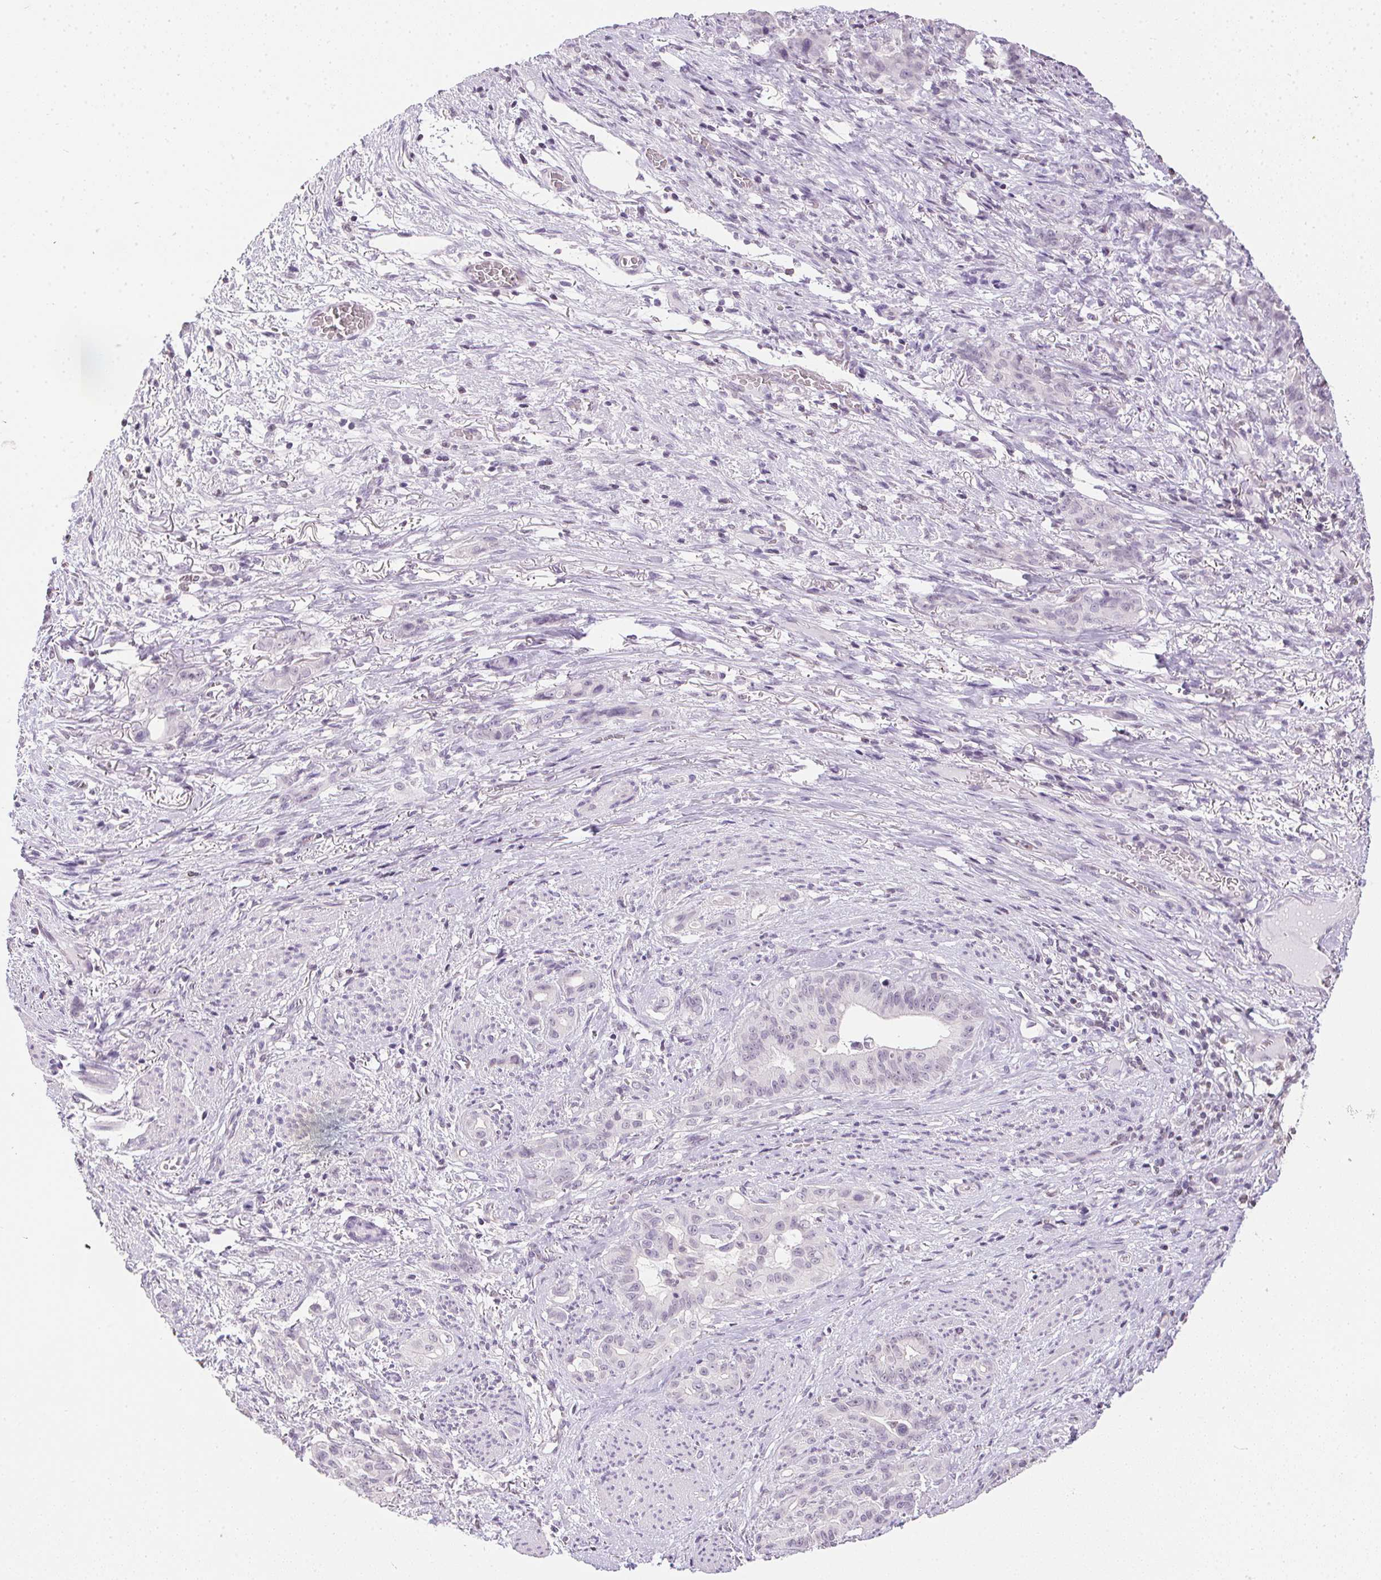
{"staining": {"intensity": "negative", "quantity": "none", "location": "none"}, "tissue": "stomach cancer", "cell_type": "Tumor cells", "image_type": "cancer", "snomed": [{"axis": "morphology", "description": "Normal tissue, NOS"}, {"axis": "morphology", "description": "Adenocarcinoma, NOS"}, {"axis": "topography", "description": "Esophagus"}, {"axis": "topography", "description": "Stomach, upper"}], "caption": "DAB (3,3'-diaminobenzidine) immunohistochemical staining of stomach cancer demonstrates no significant positivity in tumor cells.", "gene": "PRL", "patient": {"sex": "male", "age": 62}}